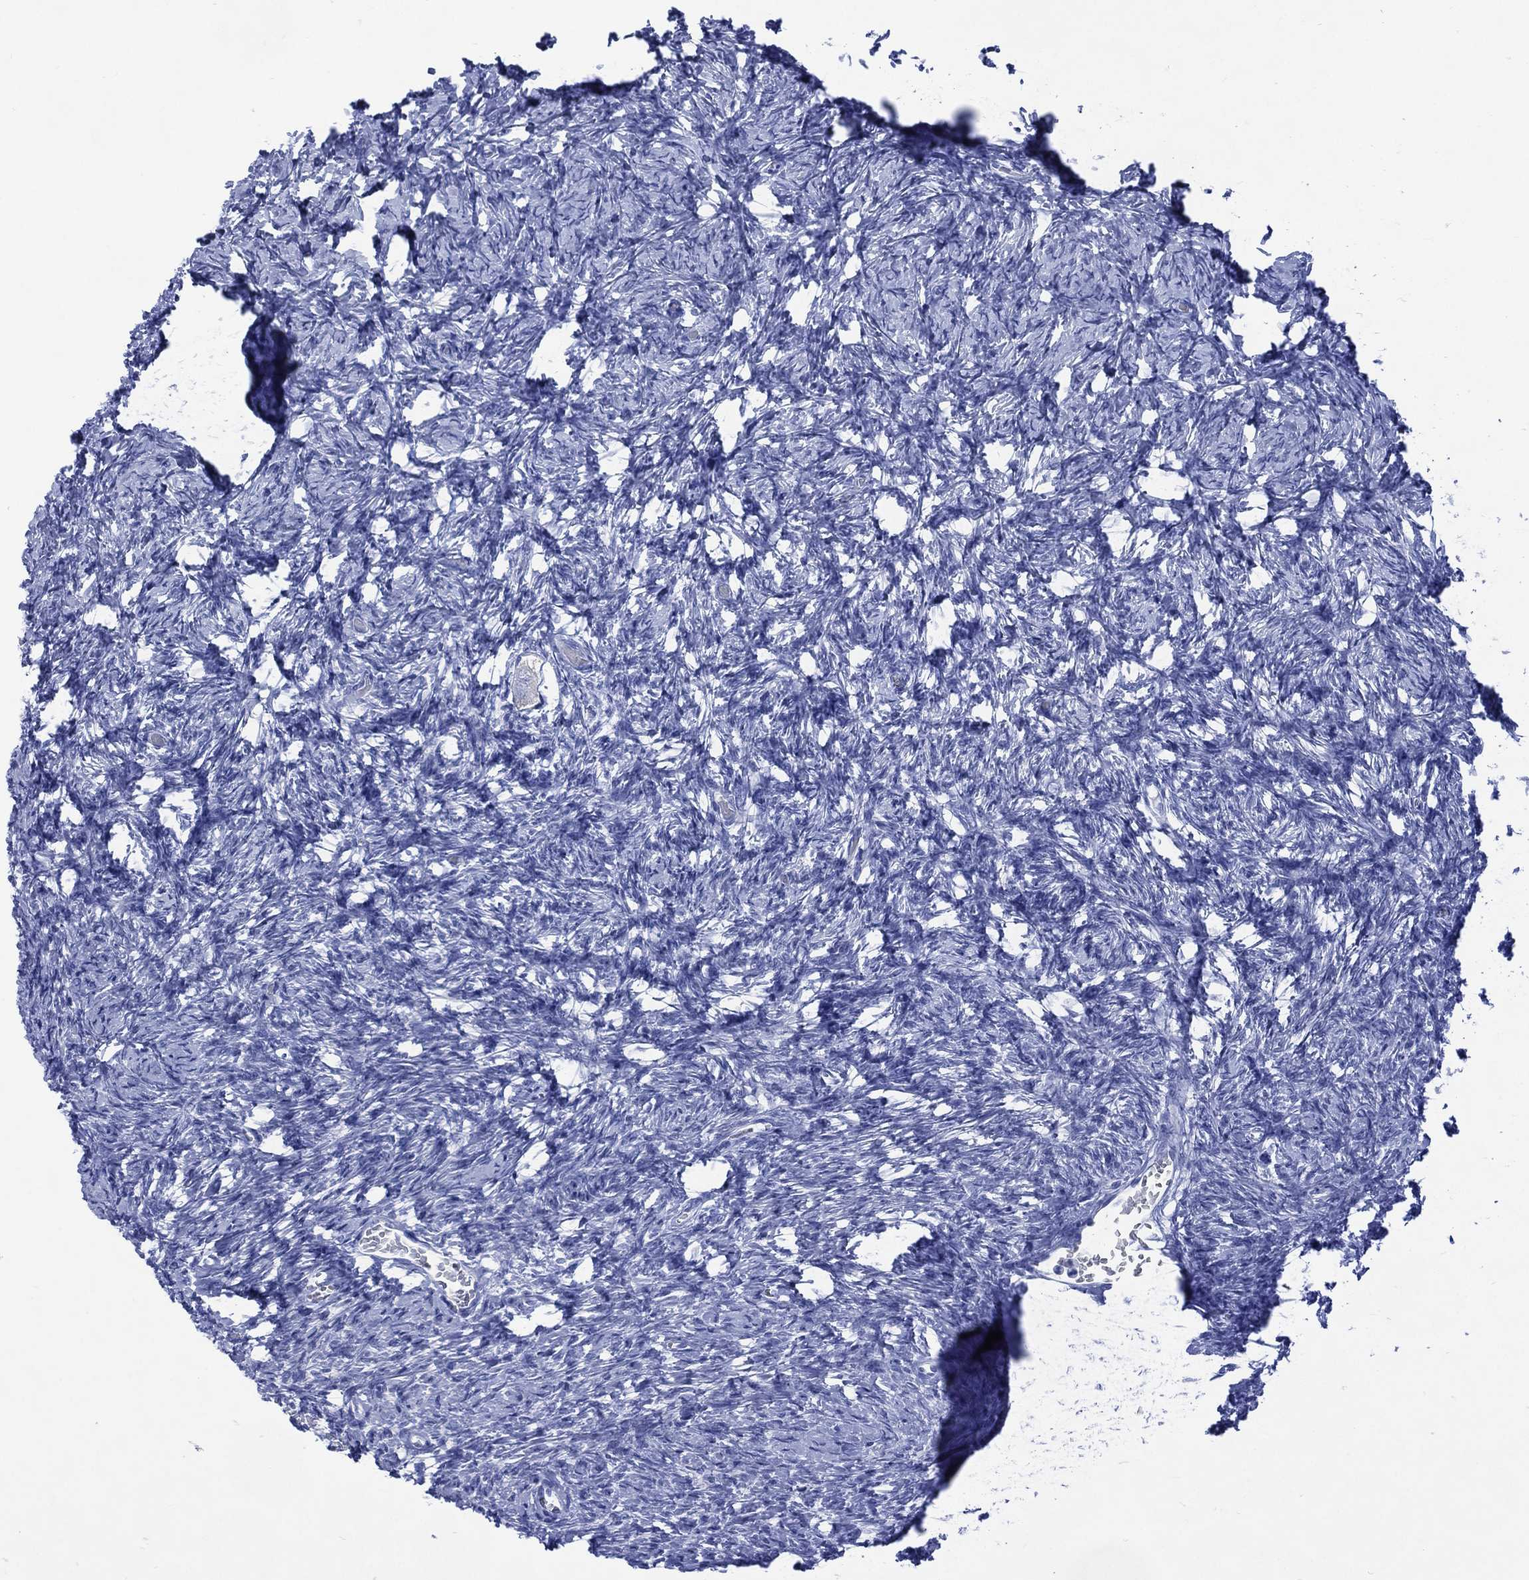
{"staining": {"intensity": "negative", "quantity": "none", "location": "none"}, "tissue": "ovary", "cell_type": "Follicle cells", "image_type": "normal", "snomed": [{"axis": "morphology", "description": "Normal tissue, NOS"}, {"axis": "topography", "description": "Ovary"}], "caption": "The immunohistochemistry (IHC) photomicrograph has no significant positivity in follicle cells of ovary. (Stains: DAB (3,3'-diaminobenzidine) immunohistochemistry with hematoxylin counter stain, Microscopy: brightfield microscopy at high magnification).", "gene": "SHCBP1L", "patient": {"sex": "female", "age": 39}}